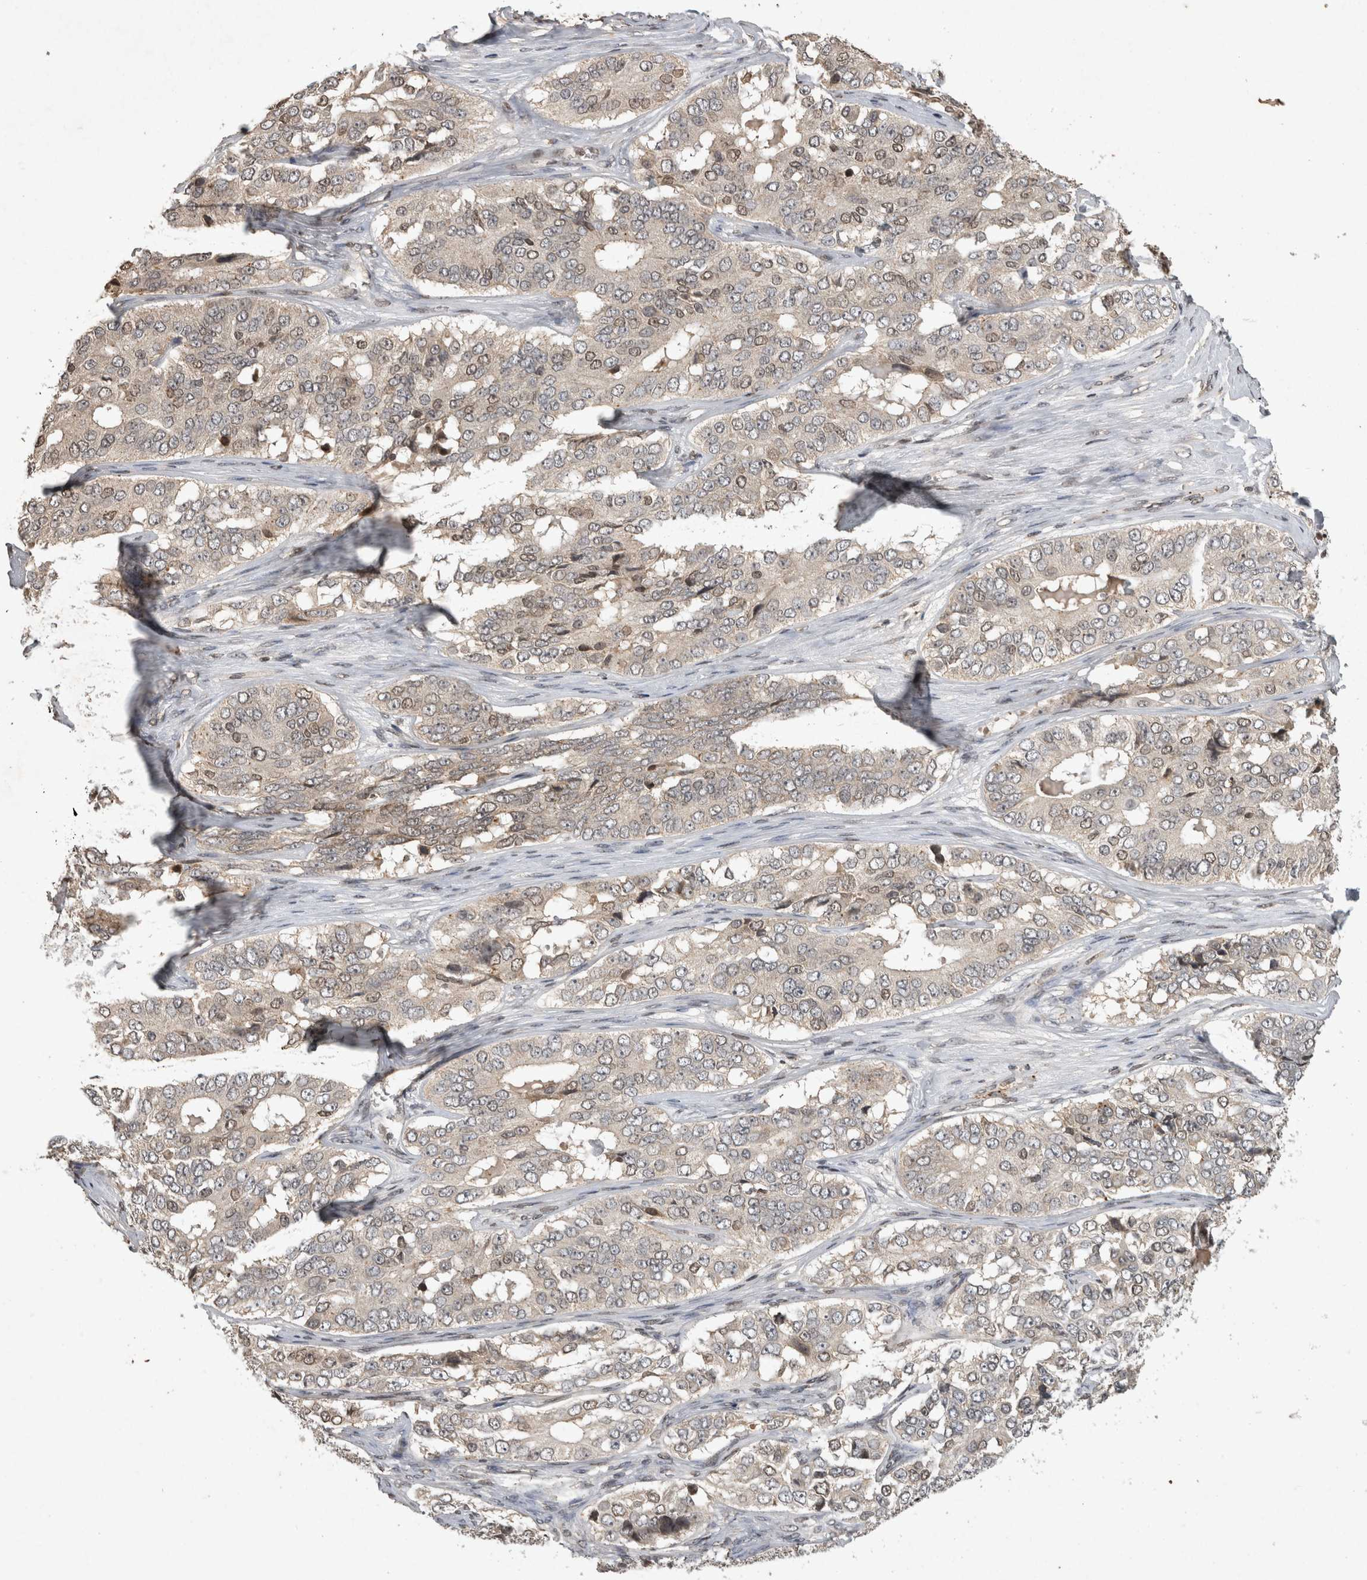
{"staining": {"intensity": "negative", "quantity": "none", "location": "none"}, "tissue": "ovarian cancer", "cell_type": "Tumor cells", "image_type": "cancer", "snomed": [{"axis": "morphology", "description": "Carcinoma, endometroid"}, {"axis": "topography", "description": "Ovary"}], "caption": "Immunohistochemistry (IHC) of human ovarian endometroid carcinoma shows no positivity in tumor cells.", "gene": "HRK", "patient": {"sex": "female", "age": 51}}